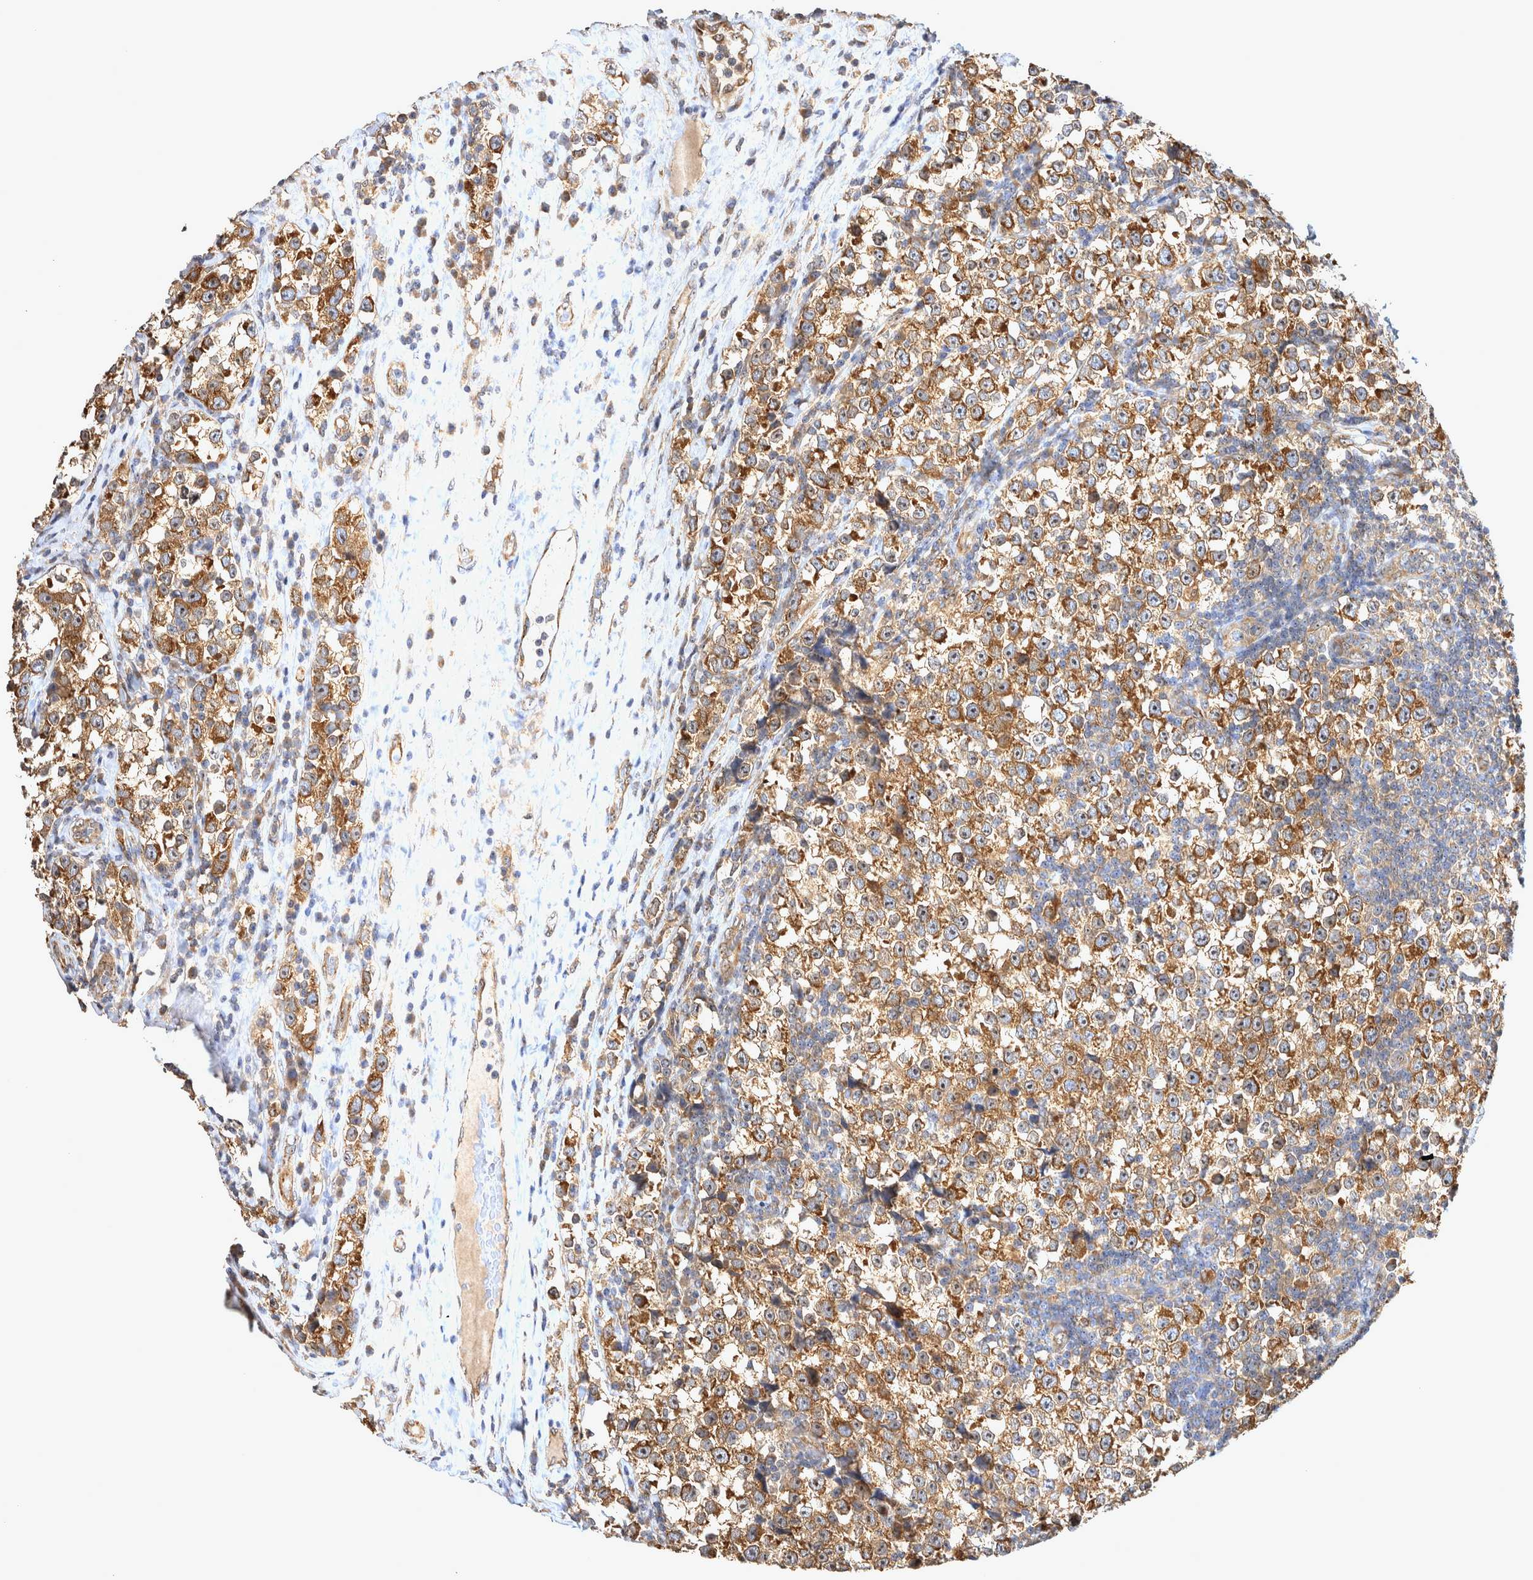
{"staining": {"intensity": "moderate", "quantity": ">75%", "location": "cytoplasmic/membranous"}, "tissue": "testis cancer", "cell_type": "Tumor cells", "image_type": "cancer", "snomed": [{"axis": "morphology", "description": "Normal tissue, NOS"}, {"axis": "morphology", "description": "Seminoma, NOS"}, {"axis": "topography", "description": "Testis"}], "caption": "Tumor cells demonstrate medium levels of moderate cytoplasmic/membranous expression in approximately >75% of cells in human testis seminoma. The staining is performed using DAB brown chromogen to label protein expression. The nuclei are counter-stained blue using hematoxylin.", "gene": "ATXN2", "patient": {"sex": "male", "age": 43}}